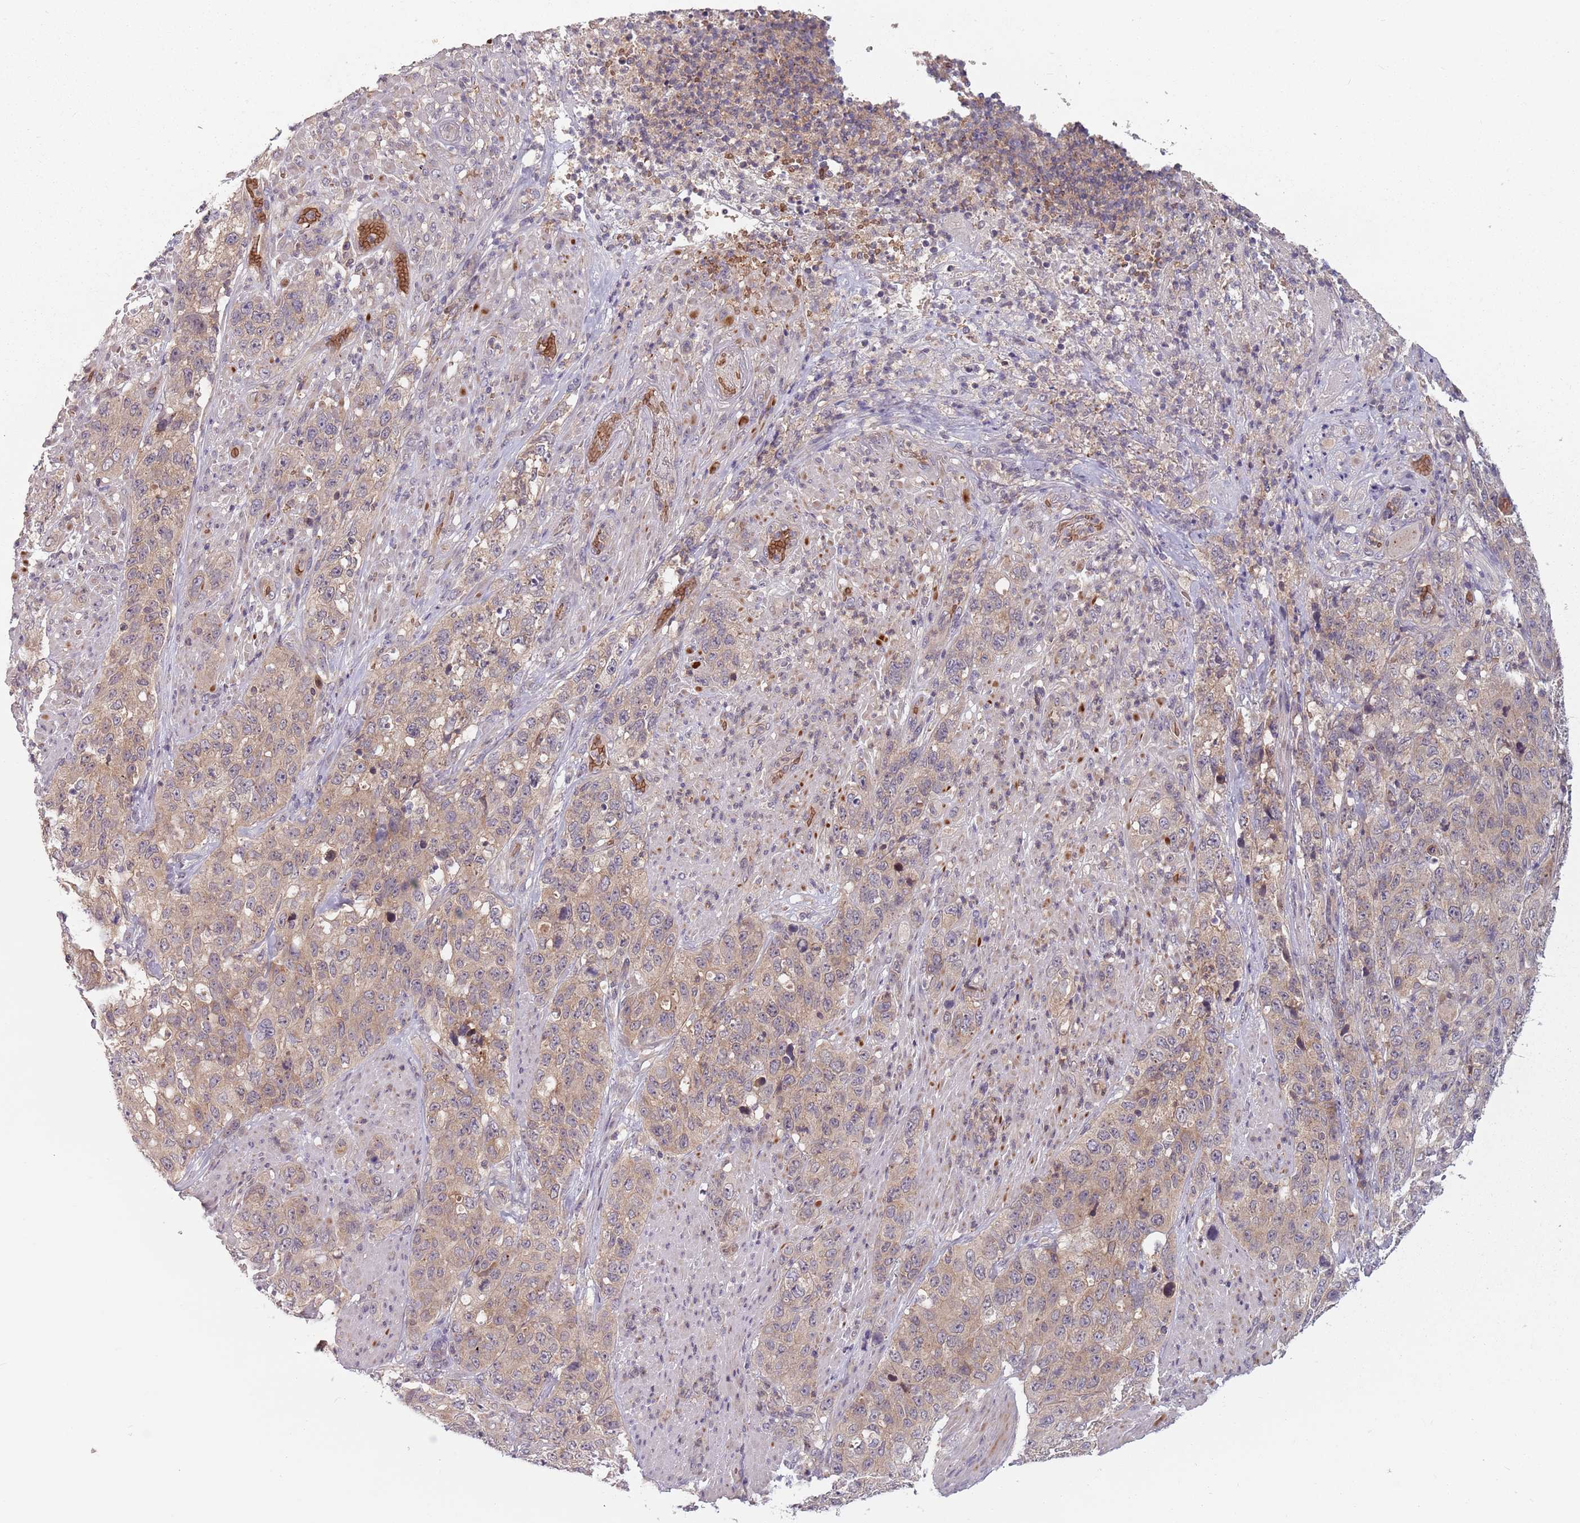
{"staining": {"intensity": "weak", "quantity": "25%-75%", "location": "cytoplasmic/membranous"}, "tissue": "stomach cancer", "cell_type": "Tumor cells", "image_type": "cancer", "snomed": [{"axis": "morphology", "description": "Adenocarcinoma, NOS"}, {"axis": "topography", "description": "Stomach"}], "caption": "Human stomach adenocarcinoma stained with a protein marker shows weak staining in tumor cells.", "gene": "ASB13", "patient": {"sex": "male", "age": 48}}